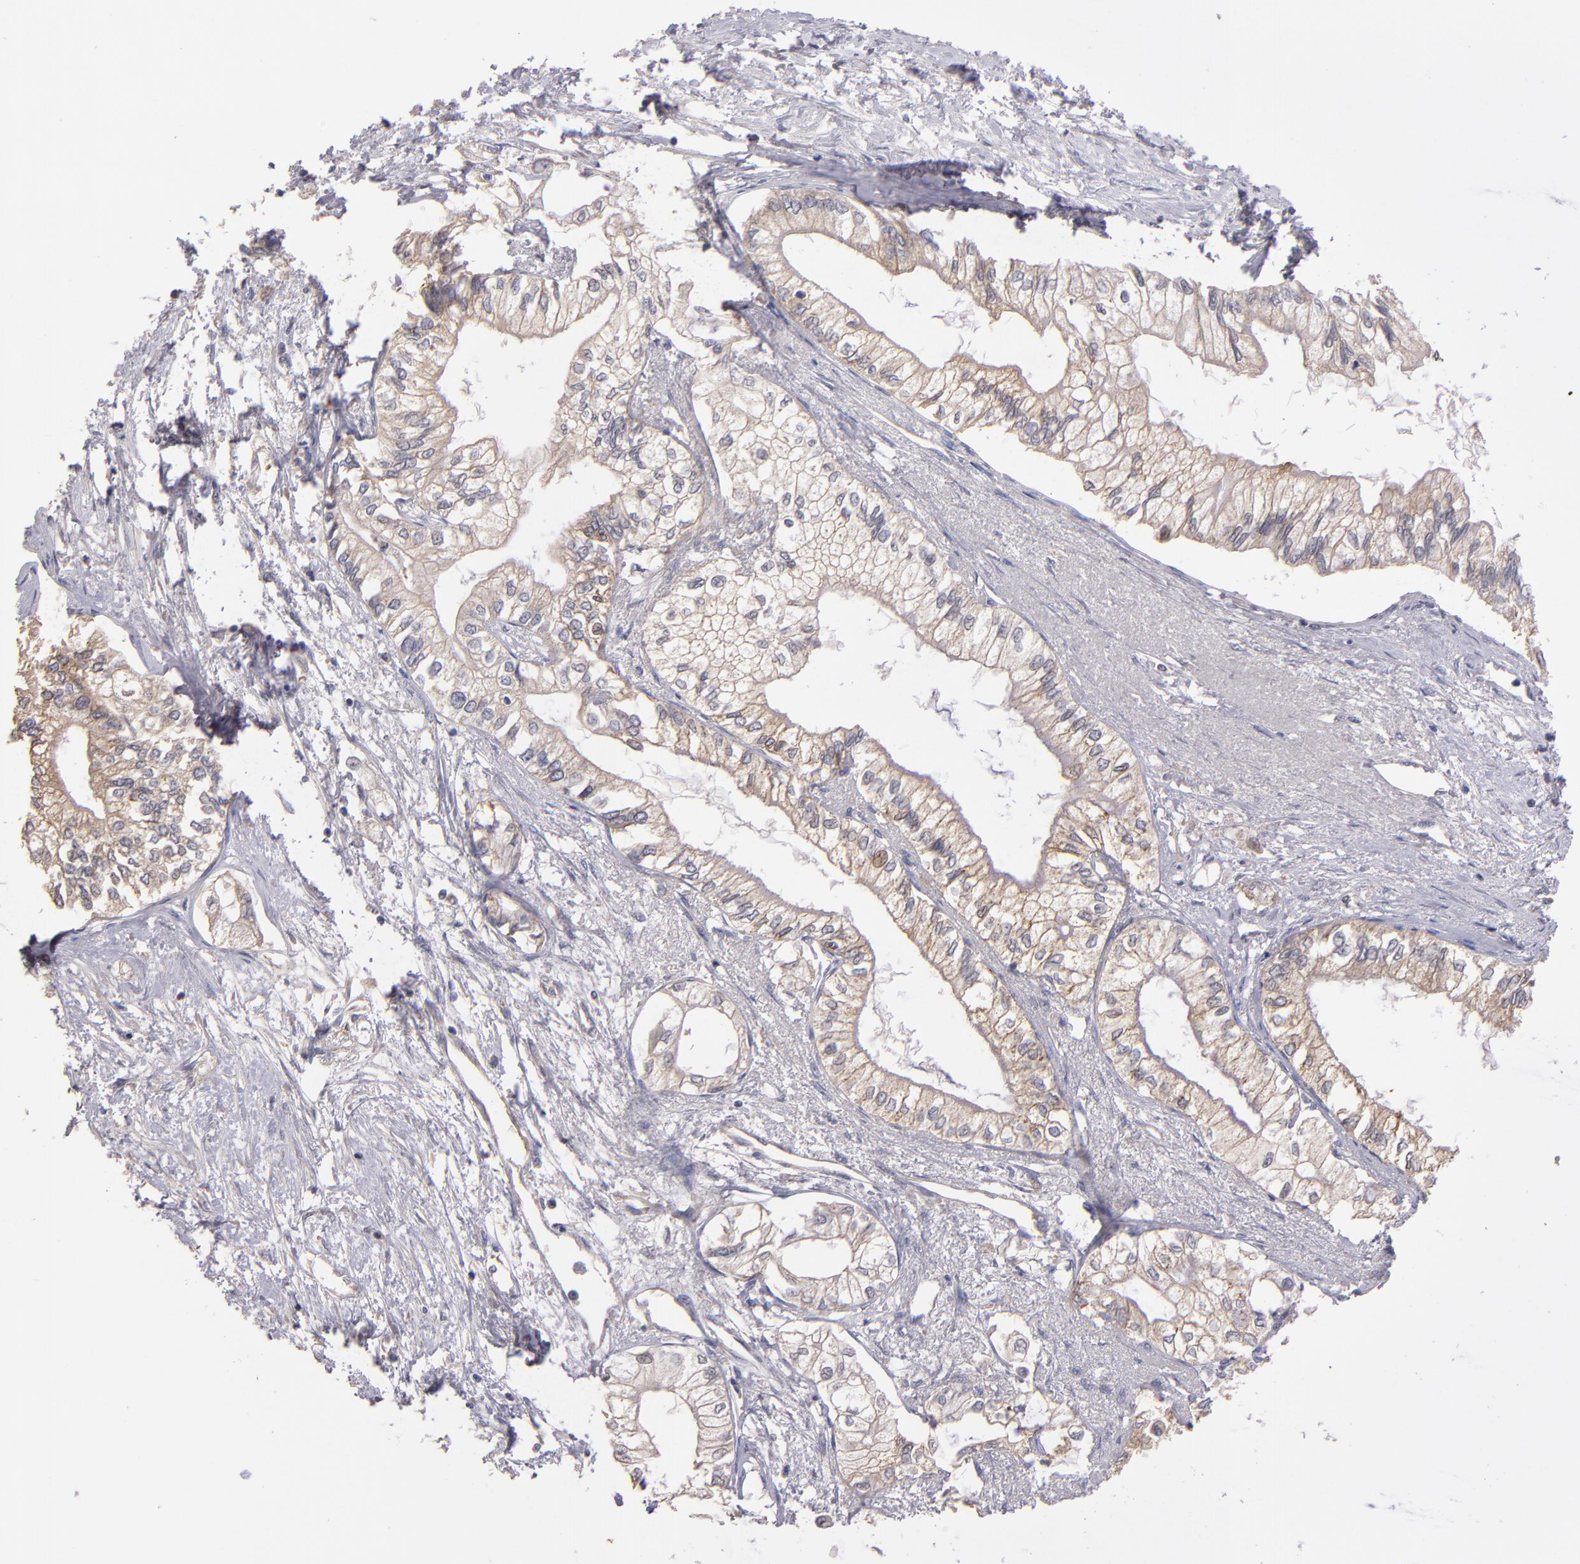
{"staining": {"intensity": "weak", "quantity": "25%-75%", "location": "cytoplasmic/membranous"}, "tissue": "pancreatic cancer", "cell_type": "Tumor cells", "image_type": "cancer", "snomed": [{"axis": "morphology", "description": "Adenocarcinoma, NOS"}, {"axis": "topography", "description": "Pancreas"}], "caption": "Human pancreatic adenocarcinoma stained for a protein (brown) demonstrates weak cytoplasmic/membranous positive staining in approximately 25%-75% of tumor cells.", "gene": "GNAZ", "patient": {"sex": "male", "age": 79}}